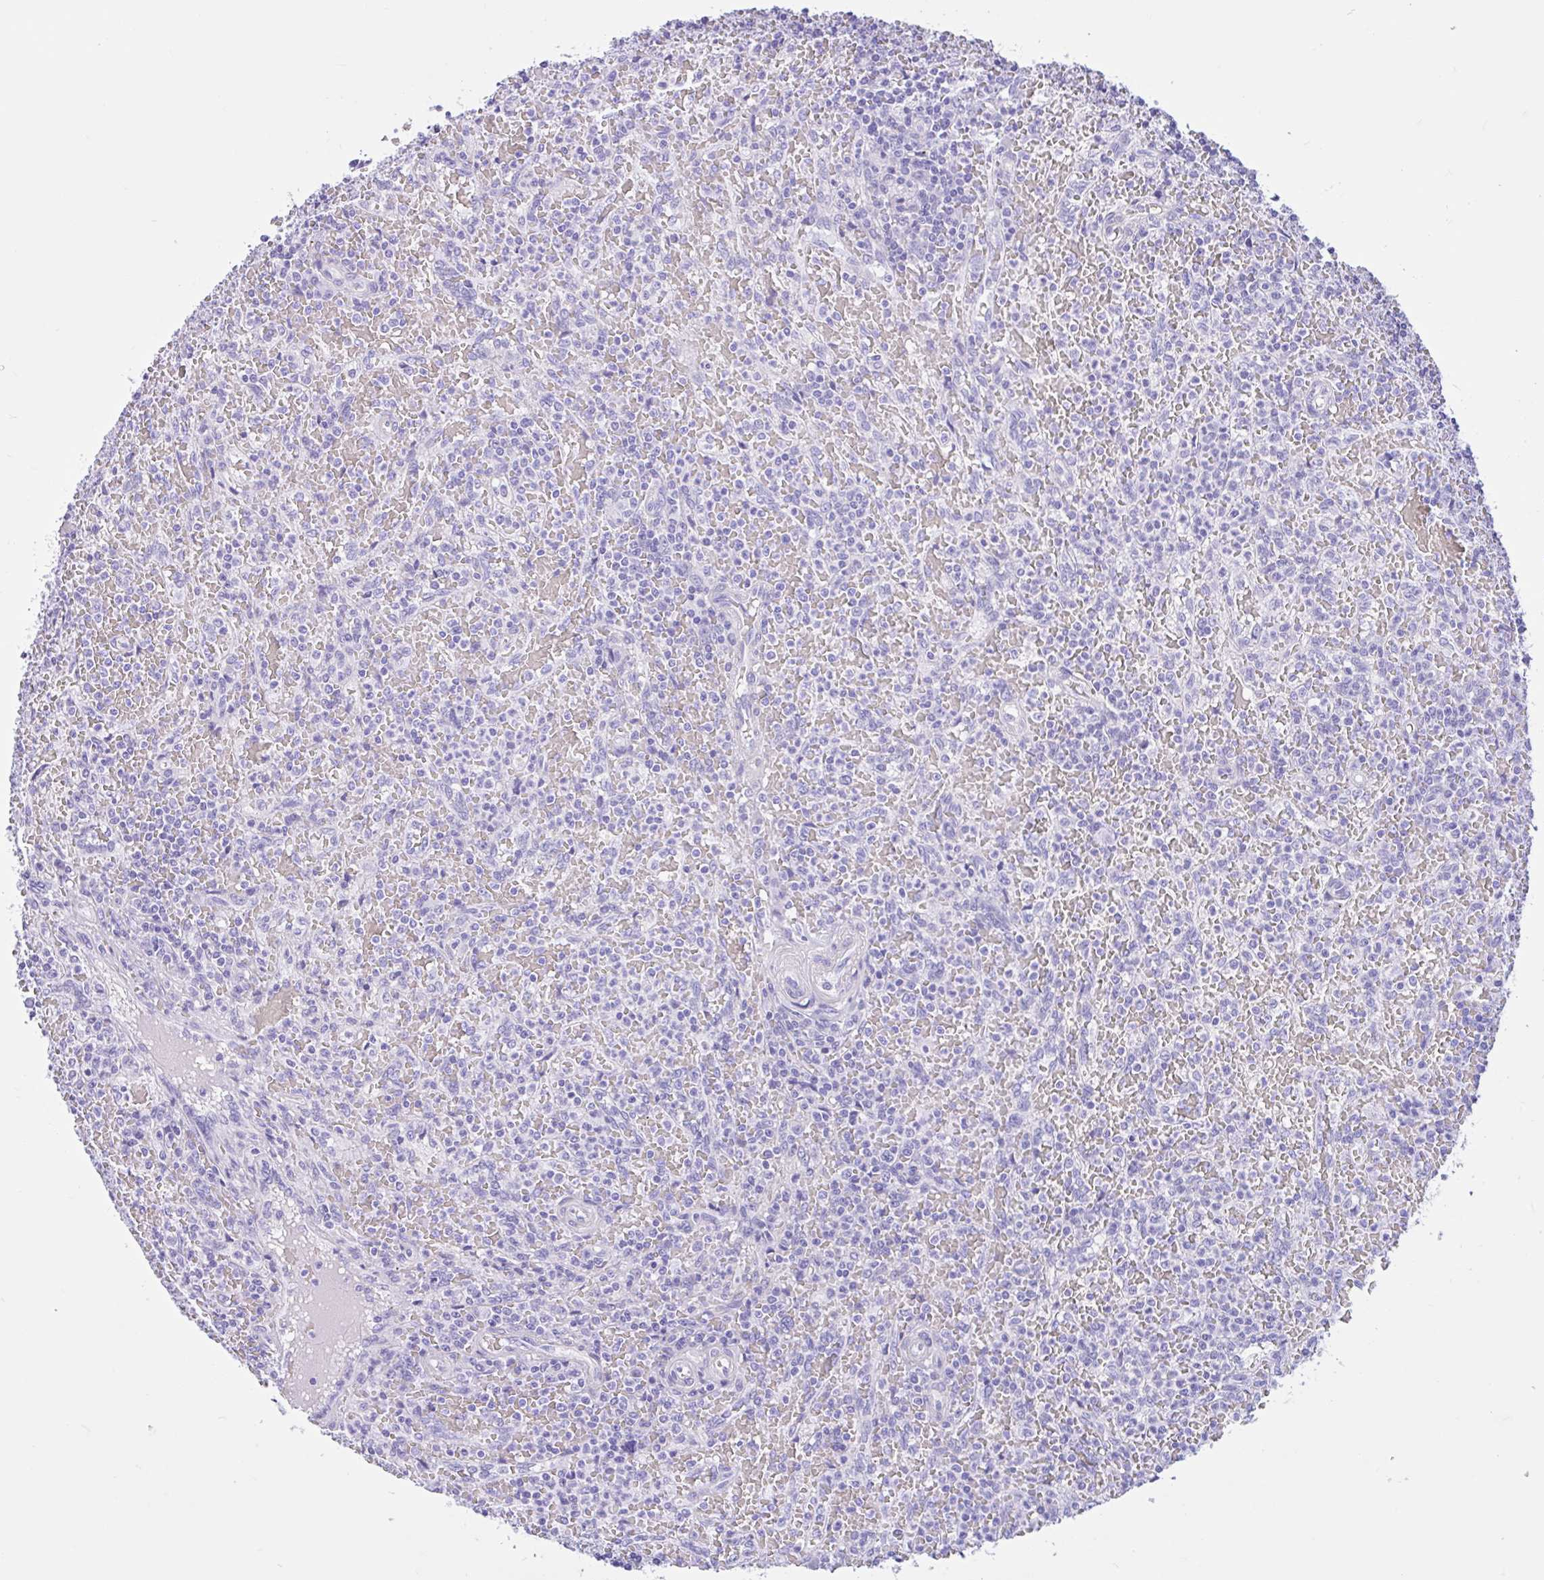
{"staining": {"intensity": "negative", "quantity": "none", "location": "none"}, "tissue": "lymphoma", "cell_type": "Tumor cells", "image_type": "cancer", "snomed": [{"axis": "morphology", "description": "Malignant lymphoma, non-Hodgkin's type, Low grade"}, {"axis": "topography", "description": "Spleen"}], "caption": "The IHC histopathology image has no significant staining in tumor cells of lymphoma tissue.", "gene": "IAPP", "patient": {"sex": "female", "age": 64}}